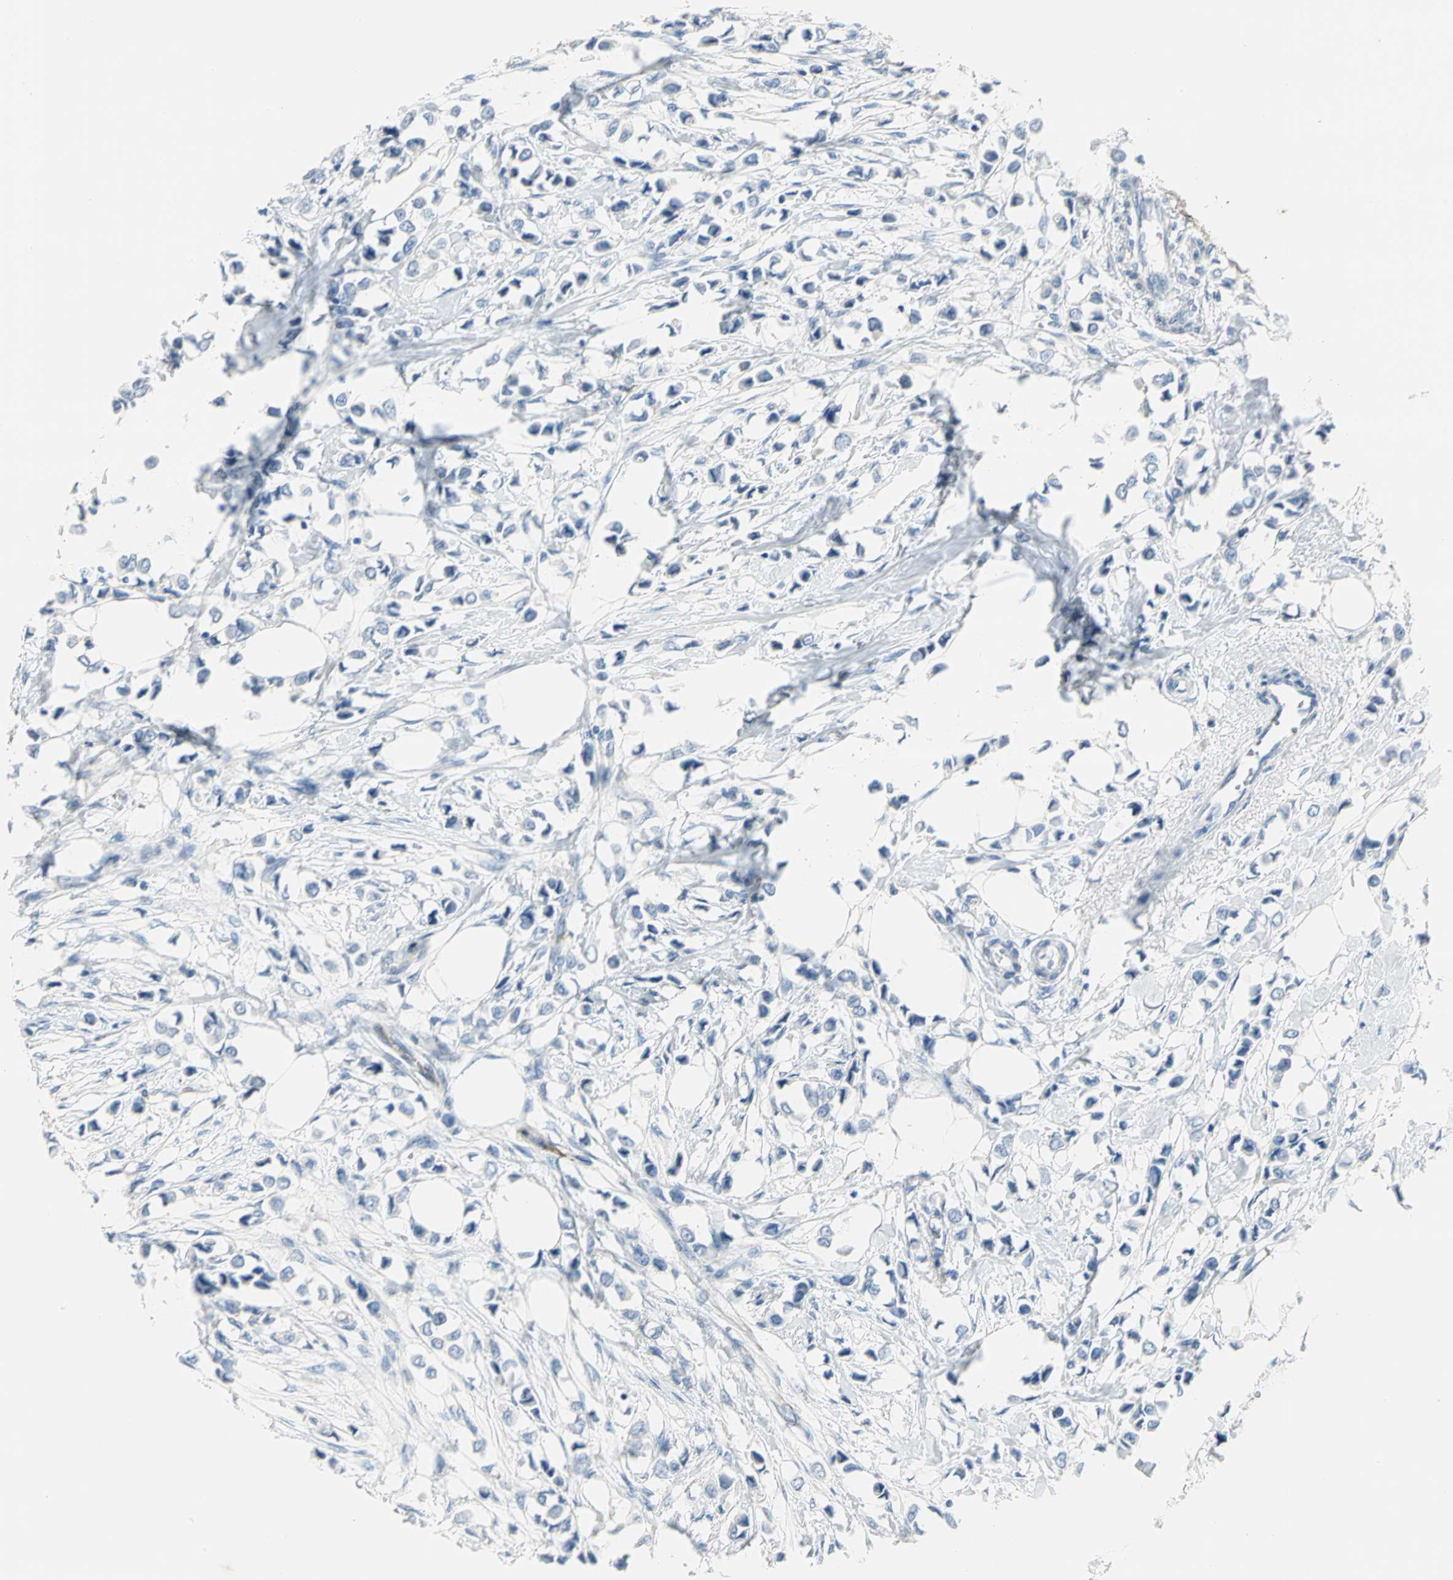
{"staining": {"intensity": "negative", "quantity": "none", "location": "none"}, "tissue": "breast cancer", "cell_type": "Tumor cells", "image_type": "cancer", "snomed": [{"axis": "morphology", "description": "Lobular carcinoma"}, {"axis": "topography", "description": "Breast"}], "caption": "Immunohistochemistry image of breast cancer (lobular carcinoma) stained for a protein (brown), which reveals no staining in tumor cells.", "gene": "ALOX15", "patient": {"sex": "female", "age": 51}}